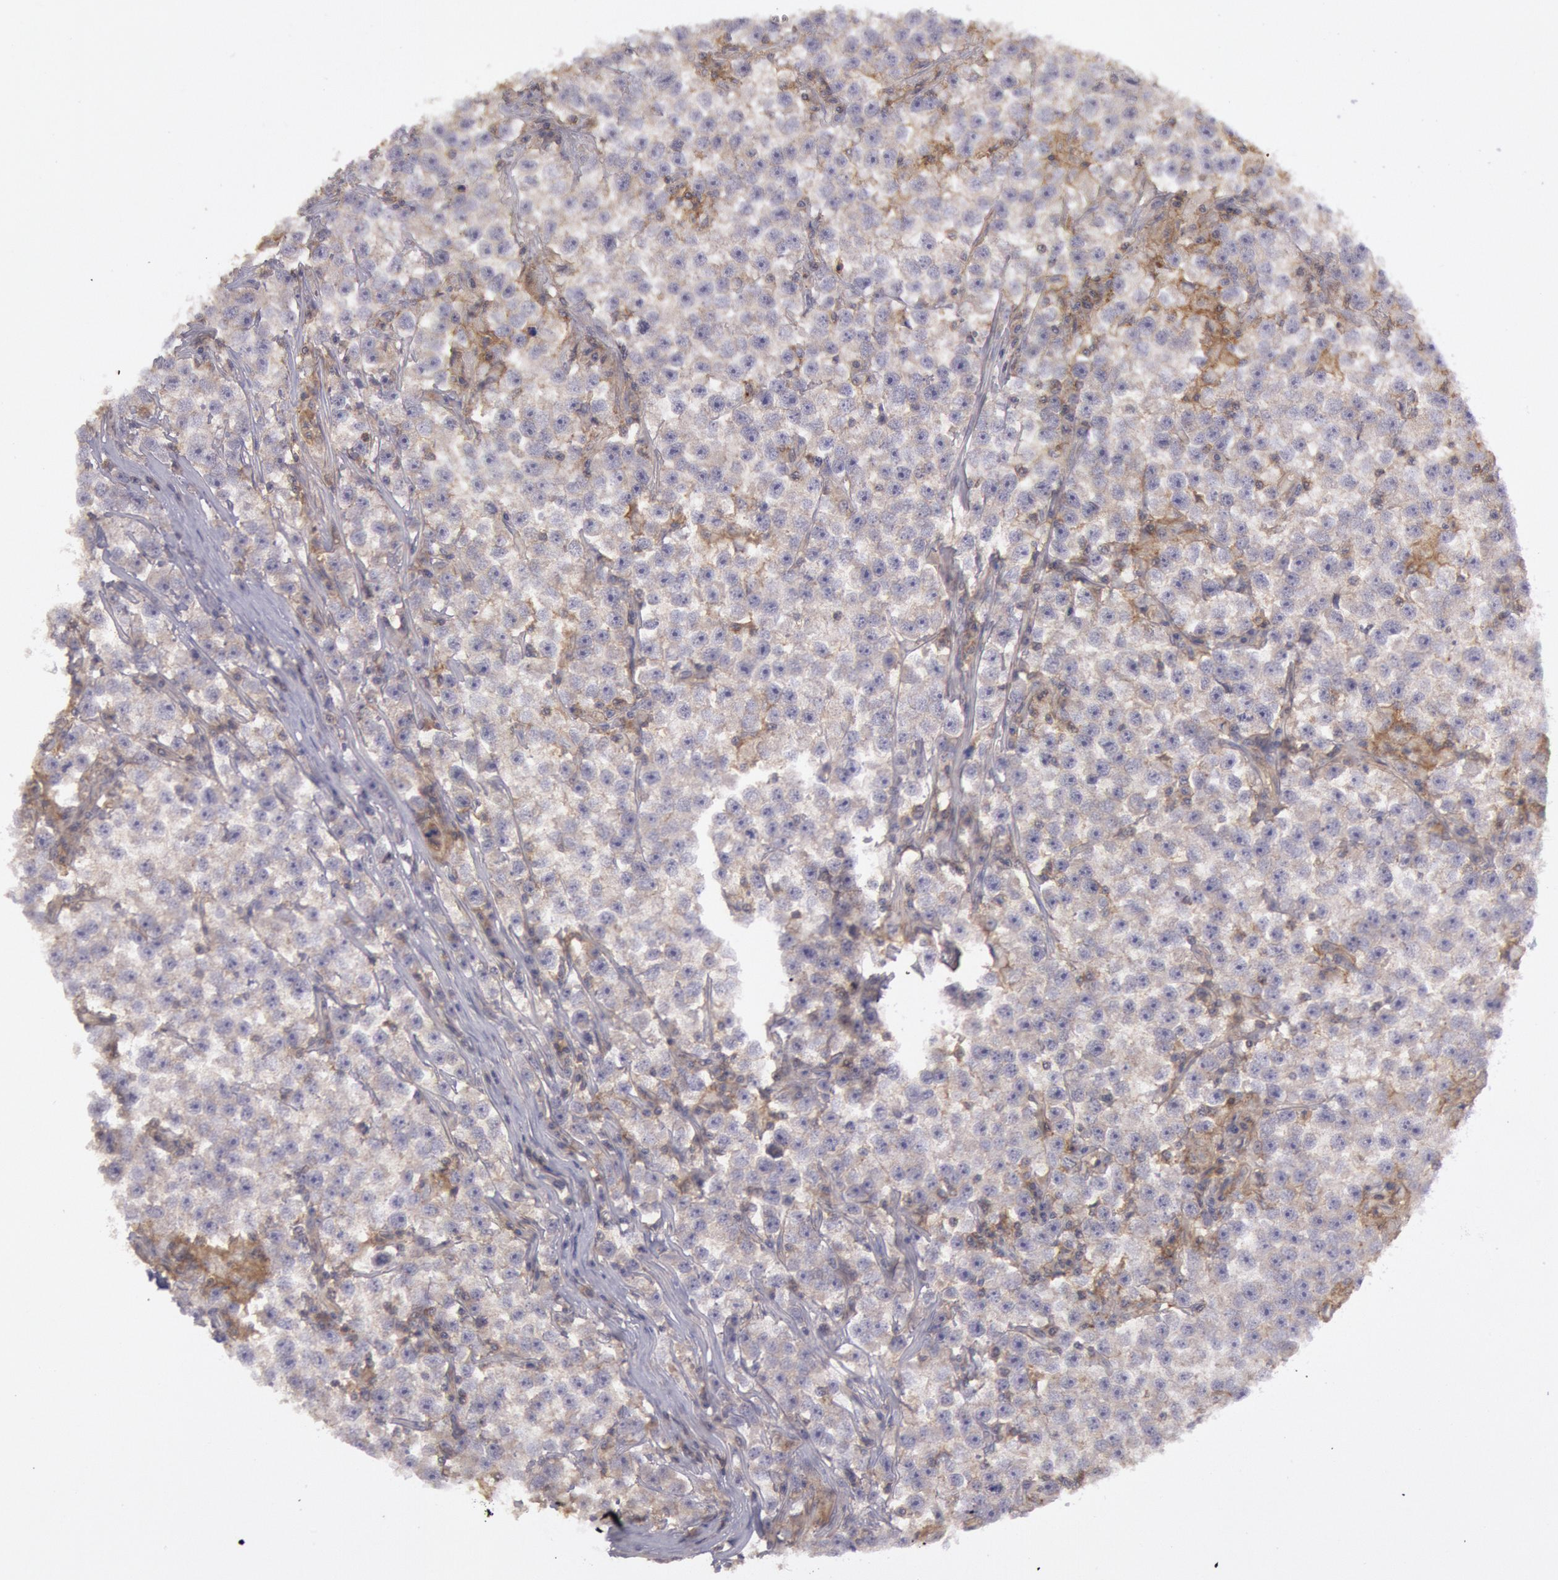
{"staining": {"intensity": "weak", "quantity": "<25%", "location": "cytoplasmic/membranous"}, "tissue": "testis cancer", "cell_type": "Tumor cells", "image_type": "cancer", "snomed": [{"axis": "morphology", "description": "Seminoma, NOS"}, {"axis": "topography", "description": "Testis"}], "caption": "A high-resolution photomicrograph shows immunohistochemistry staining of testis cancer, which shows no significant positivity in tumor cells. Brightfield microscopy of immunohistochemistry stained with DAB (3,3'-diaminobenzidine) (brown) and hematoxylin (blue), captured at high magnification.", "gene": "STX4", "patient": {"sex": "male", "age": 33}}